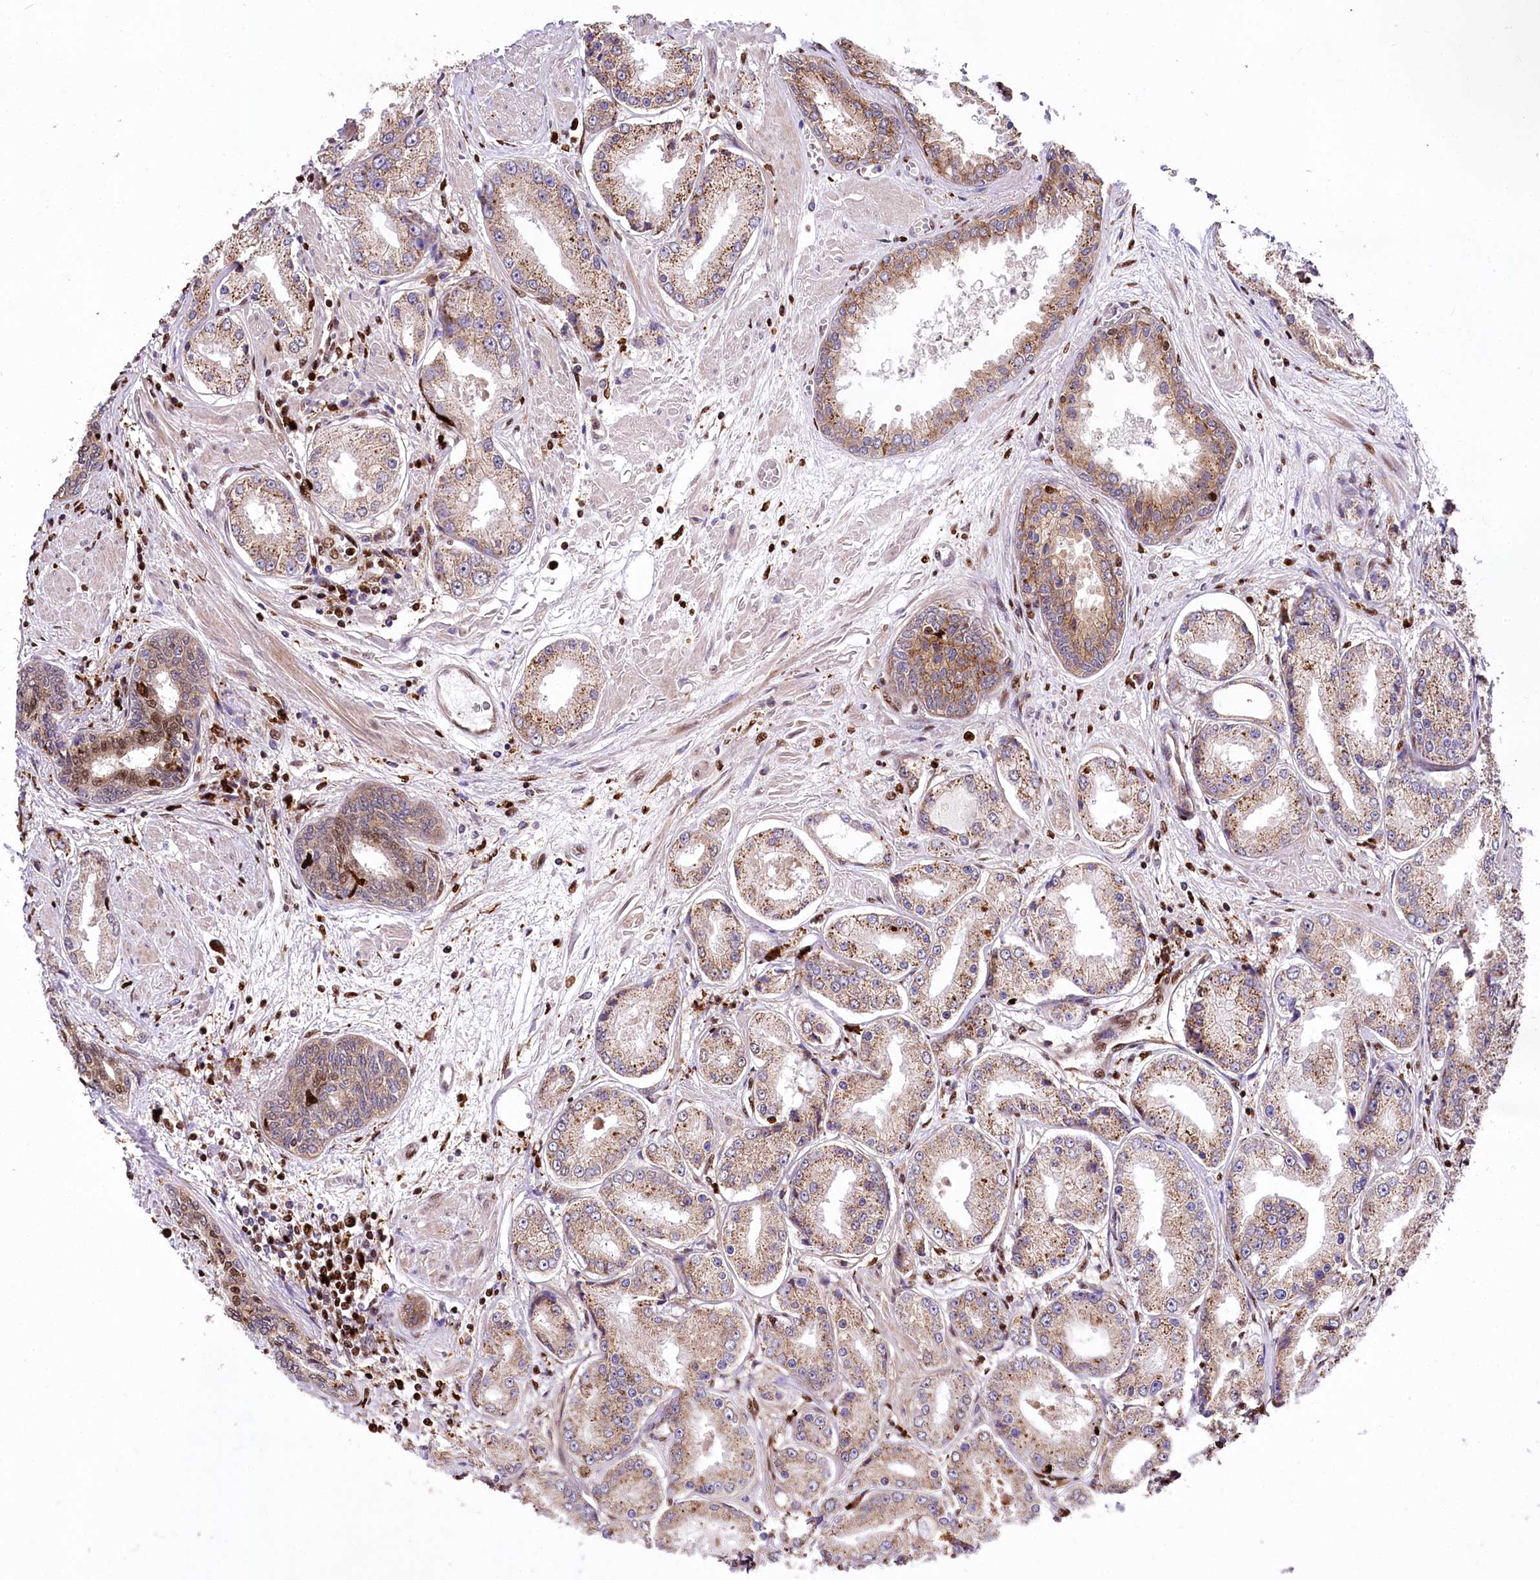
{"staining": {"intensity": "moderate", "quantity": ">75%", "location": "cytoplasmic/membranous"}, "tissue": "prostate cancer", "cell_type": "Tumor cells", "image_type": "cancer", "snomed": [{"axis": "morphology", "description": "Adenocarcinoma, High grade"}, {"axis": "topography", "description": "Prostate"}], "caption": "Protein expression analysis of adenocarcinoma (high-grade) (prostate) shows moderate cytoplasmic/membranous staining in approximately >75% of tumor cells.", "gene": "FIGN", "patient": {"sex": "male", "age": 59}}